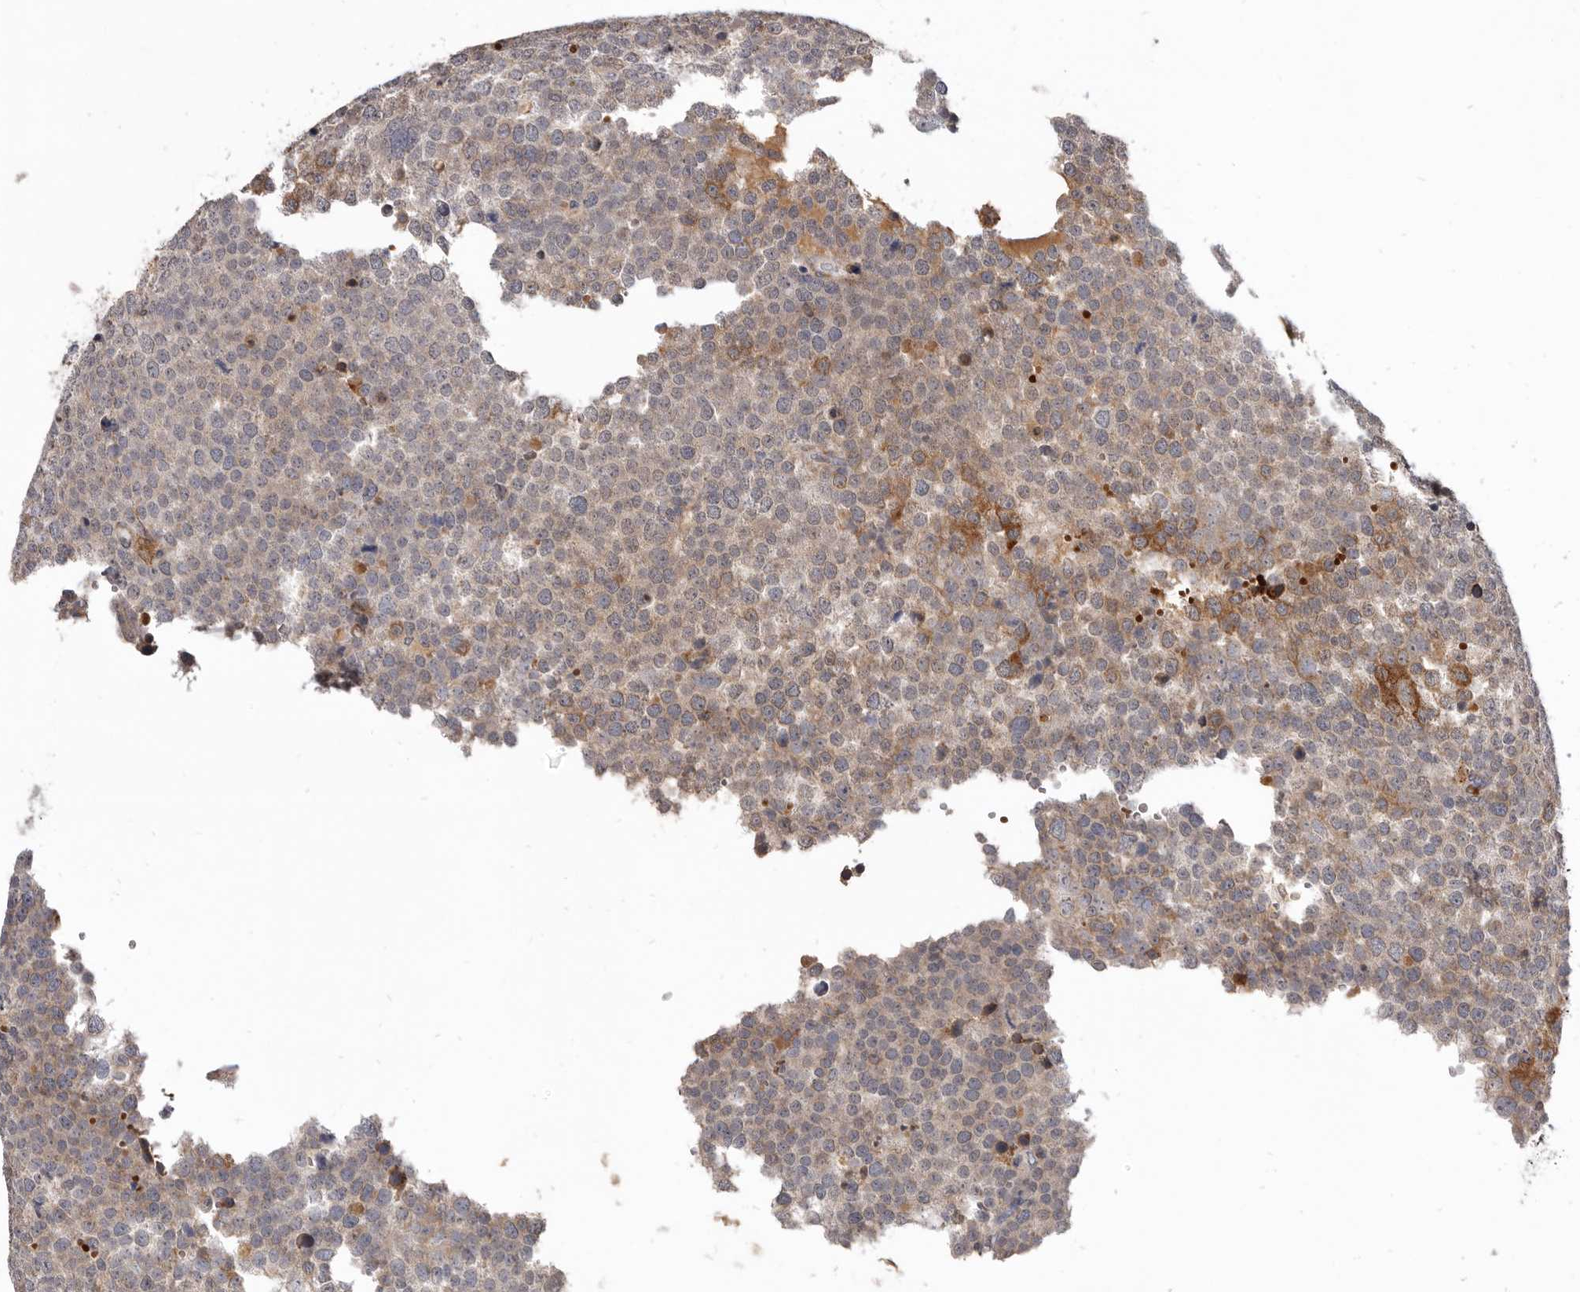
{"staining": {"intensity": "moderate", "quantity": "<25%", "location": "cytoplasmic/membranous"}, "tissue": "testis cancer", "cell_type": "Tumor cells", "image_type": "cancer", "snomed": [{"axis": "morphology", "description": "Seminoma, NOS"}, {"axis": "topography", "description": "Testis"}], "caption": "Immunohistochemical staining of testis cancer (seminoma) demonstrates low levels of moderate cytoplasmic/membranous staining in about <25% of tumor cells. Using DAB (brown) and hematoxylin (blue) stains, captured at high magnification using brightfield microscopy.", "gene": "NENF", "patient": {"sex": "male", "age": 71}}